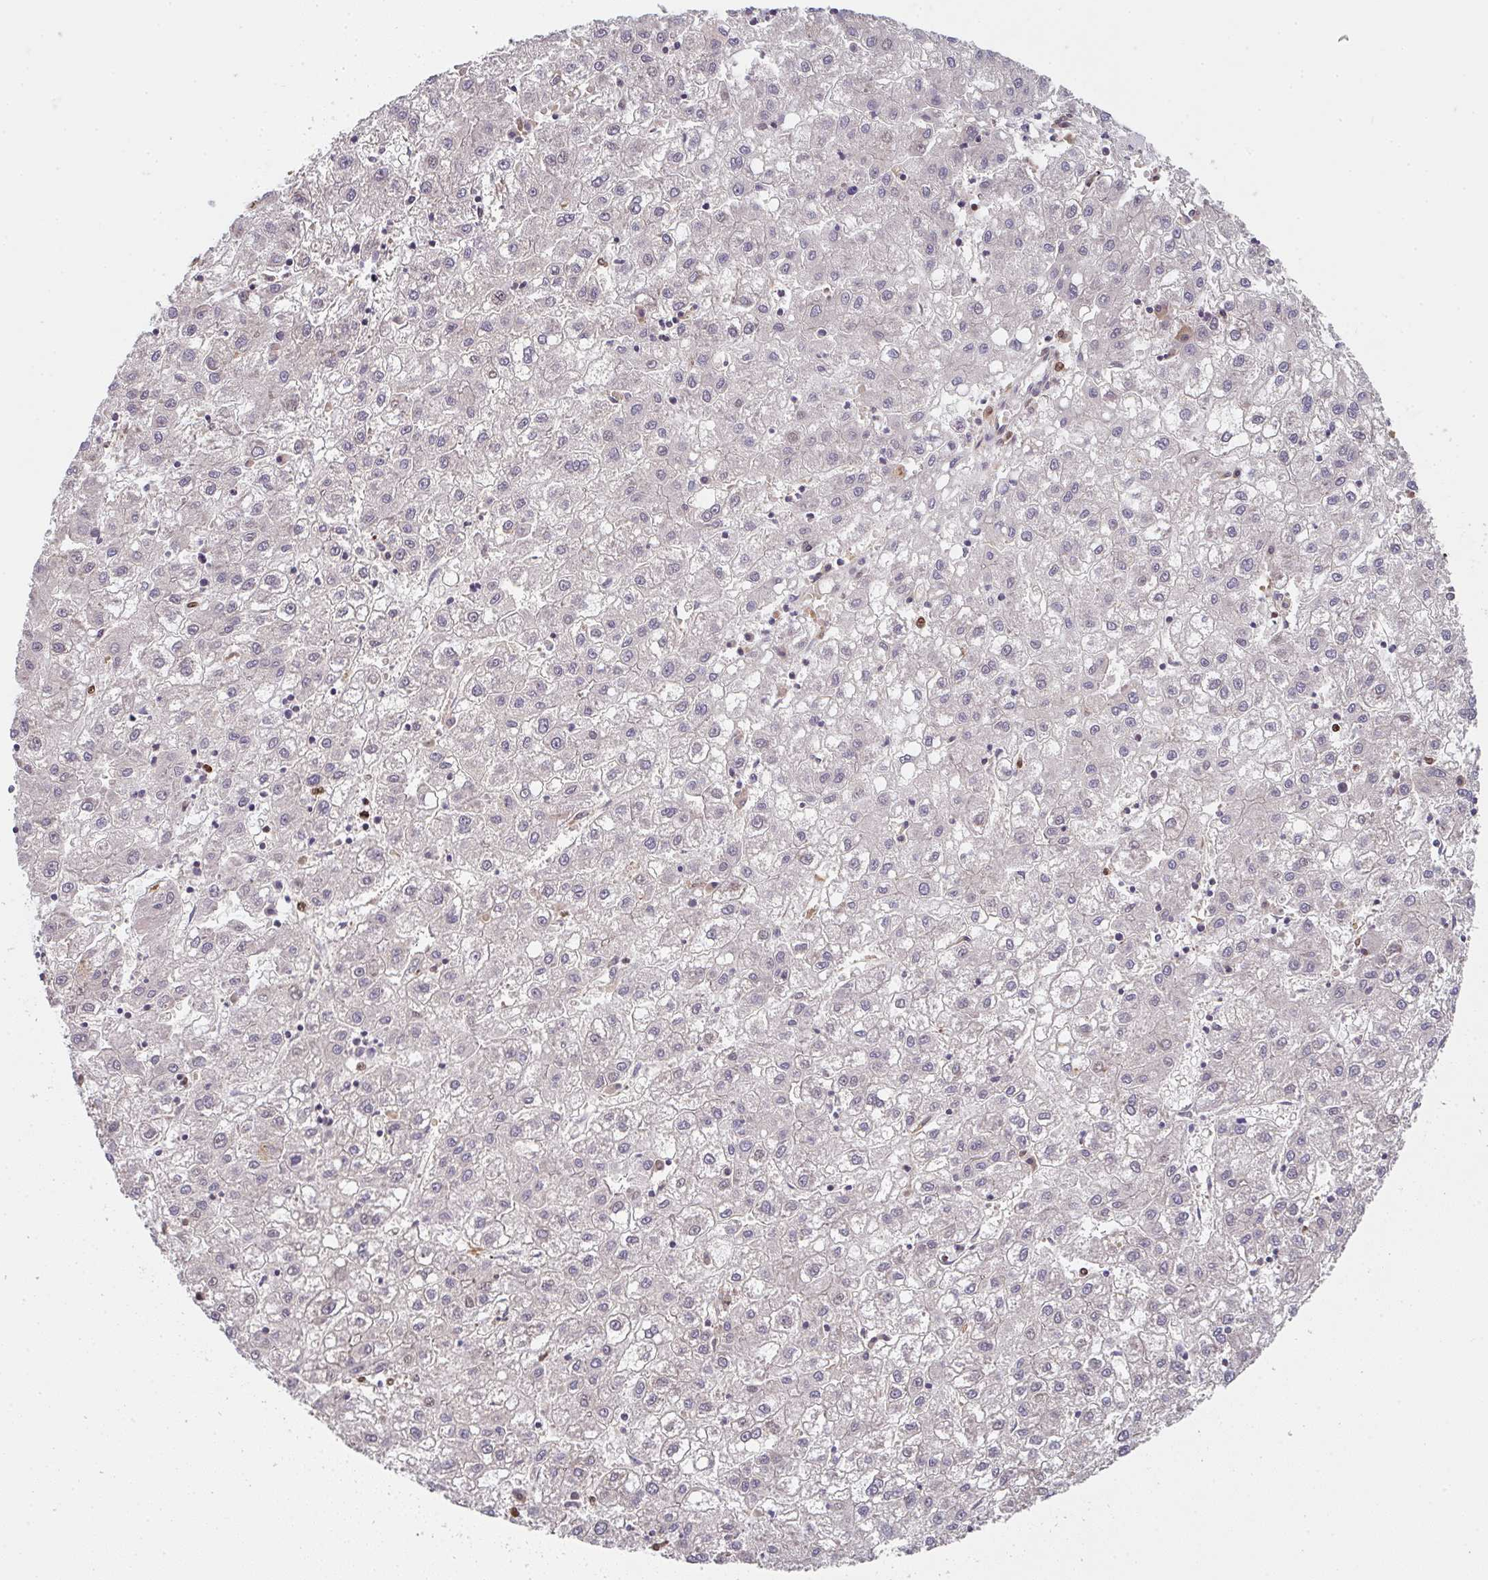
{"staining": {"intensity": "negative", "quantity": "none", "location": "none"}, "tissue": "liver cancer", "cell_type": "Tumor cells", "image_type": "cancer", "snomed": [{"axis": "morphology", "description": "Carcinoma, Hepatocellular, NOS"}, {"axis": "topography", "description": "Liver"}], "caption": "Tumor cells show no significant protein expression in liver cancer.", "gene": "SIMC1", "patient": {"sex": "male", "age": 72}}